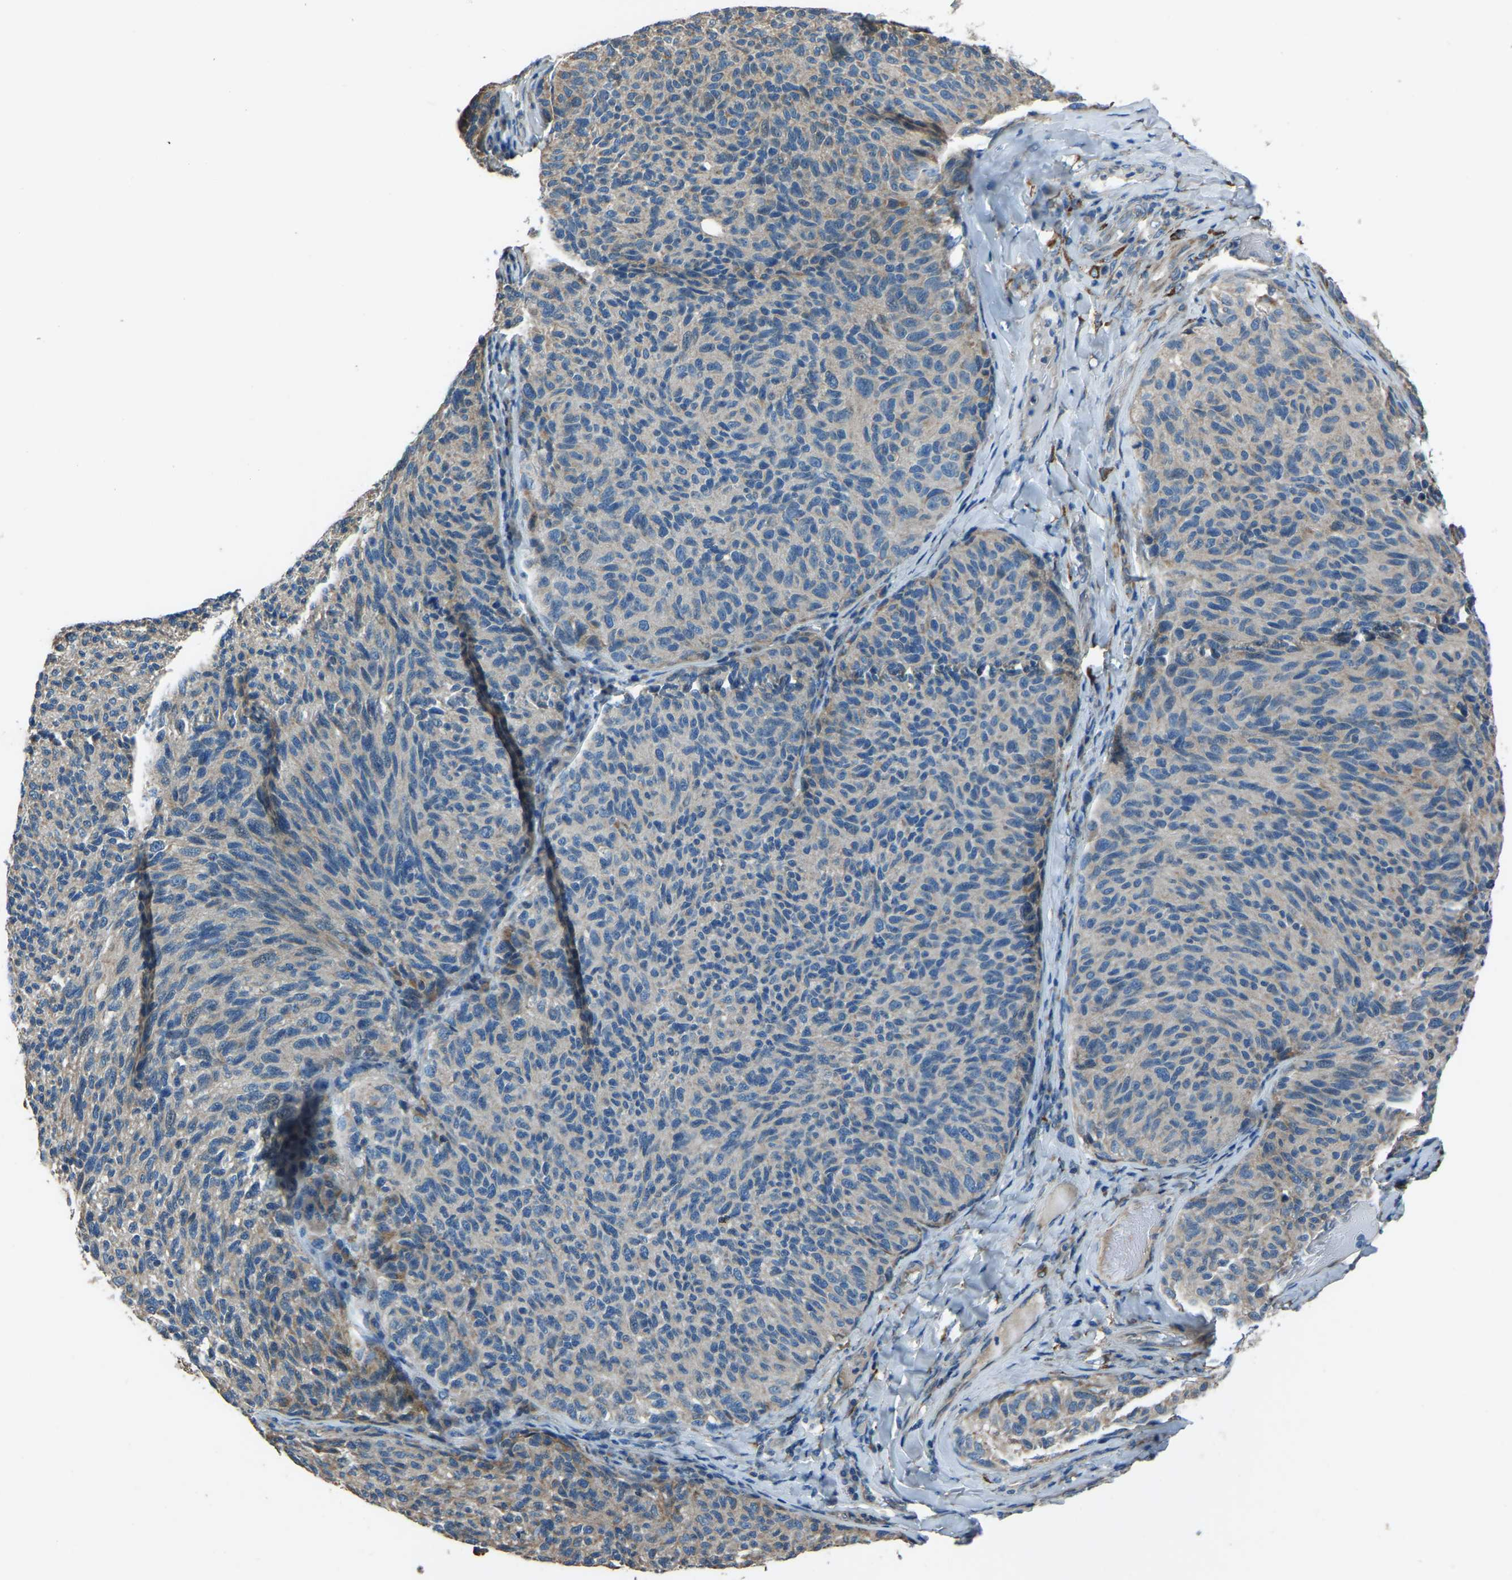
{"staining": {"intensity": "negative", "quantity": "none", "location": "none"}, "tissue": "melanoma", "cell_type": "Tumor cells", "image_type": "cancer", "snomed": [{"axis": "morphology", "description": "Malignant melanoma, NOS"}, {"axis": "topography", "description": "Skin"}], "caption": "DAB (3,3'-diaminobenzidine) immunohistochemical staining of melanoma reveals no significant expression in tumor cells.", "gene": "COL3A1", "patient": {"sex": "female", "age": 73}}